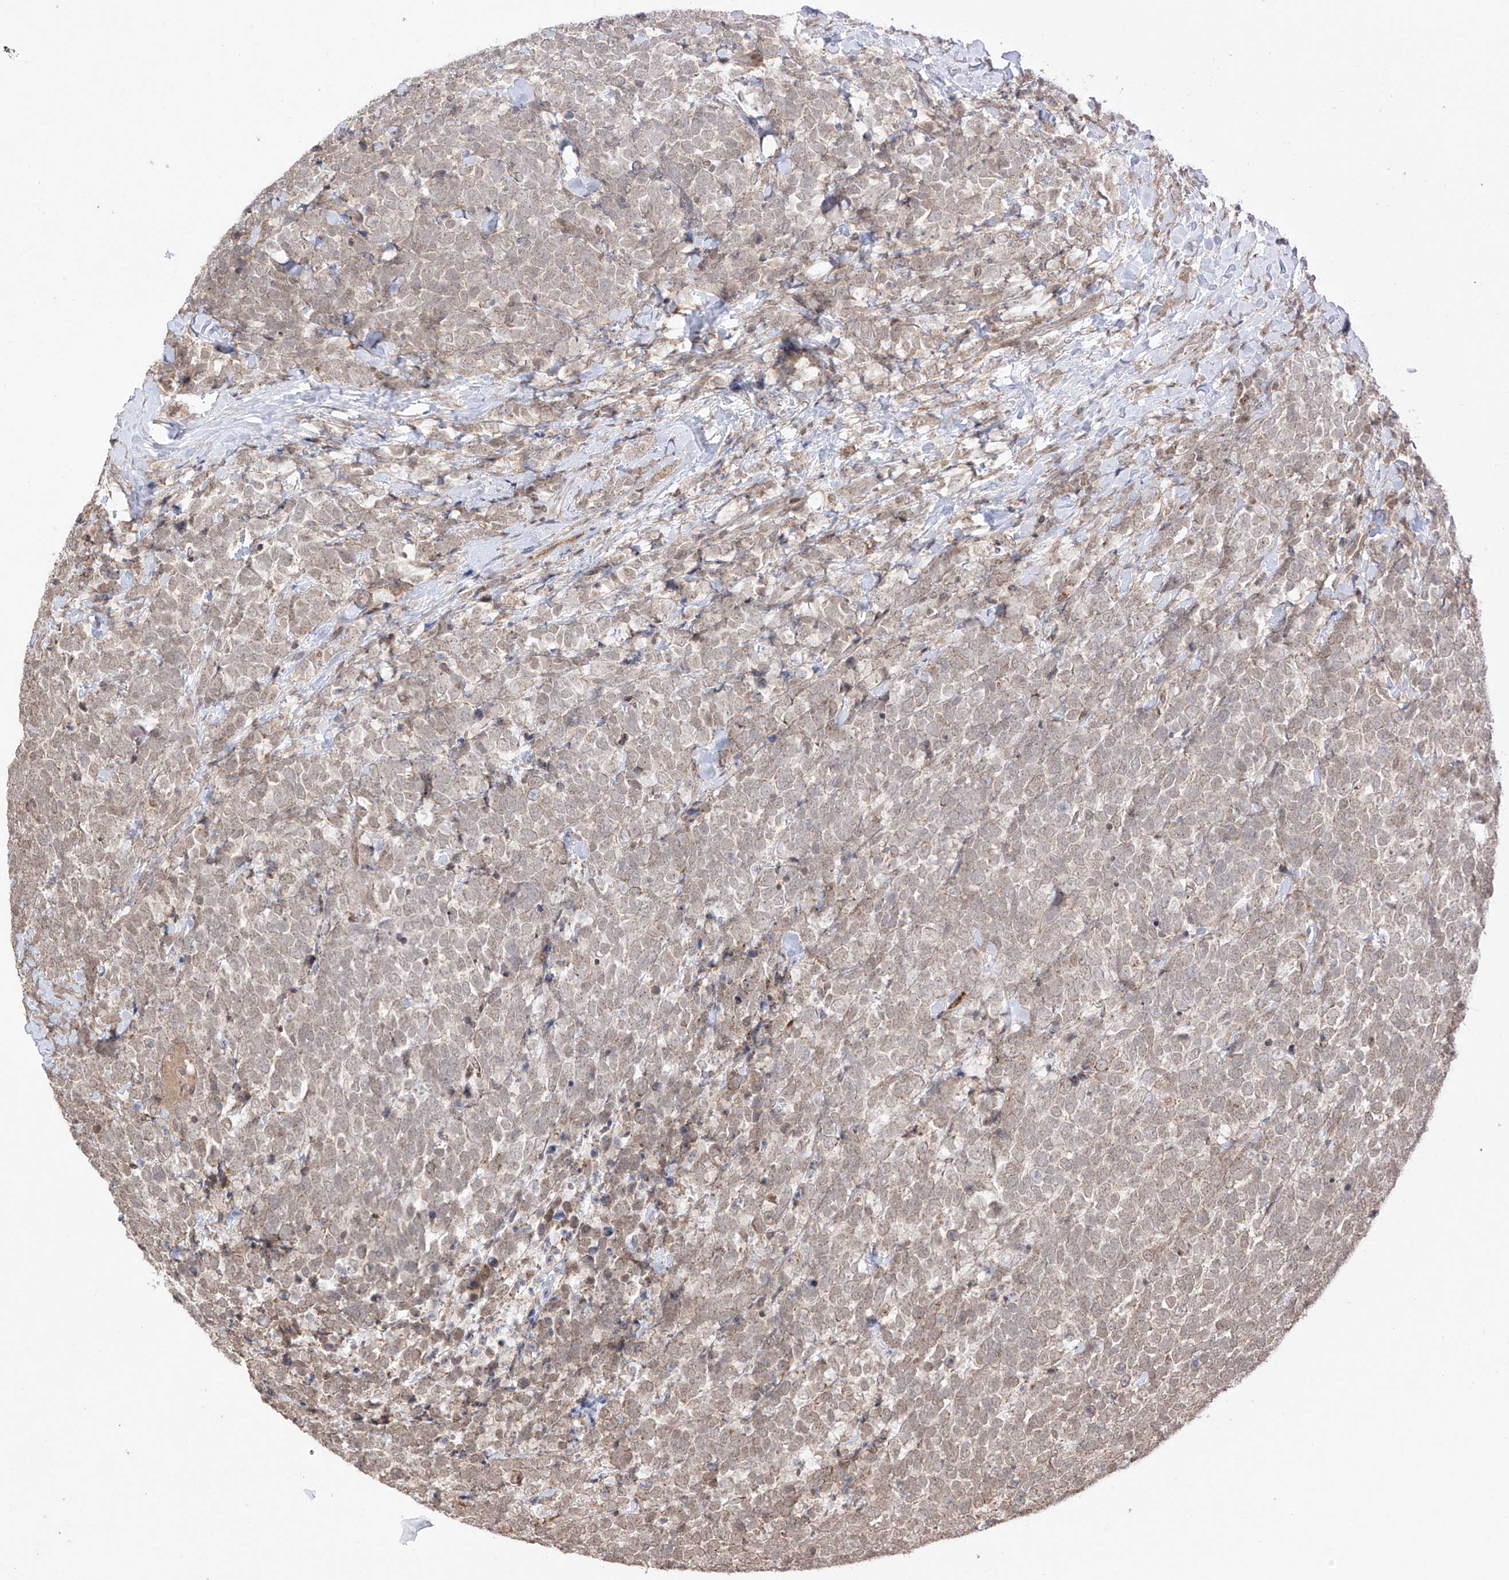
{"staining": {"intensity": "weak", "quantity": ">75%", "location": "nuclear"}, "tissue": "urothelial cancer", "cell_type": "Tumor cells", "image_type": "cancer", "snomed": [{"axis": "morphology", "description": "Urothelial carcinoma, High grade"}, {"axis": "topography", "description": "Urinary bladder"}], "caption": "Protein analysis of urothelial cancer tissue exhibits weak nuclear expression in approximately >75% of tumor cells.", "gene": "ABCD1", "patient": {"sex": "female", "age": 82}}